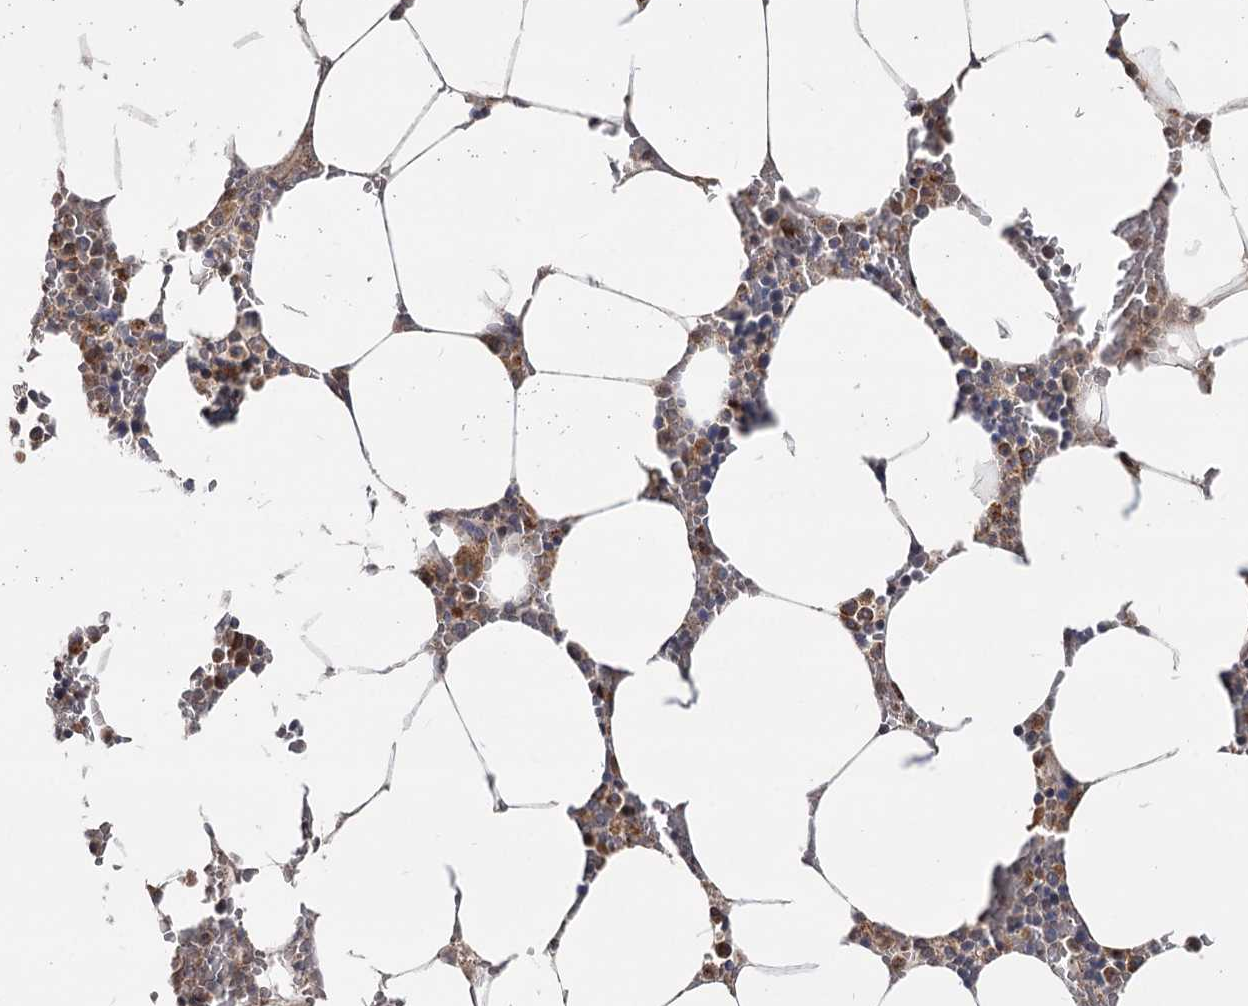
{"staining": {"intensity": "moderate", "quantity": "25%-75%", "location": "cytoplasmic/membranous"}, "tissue": "bone marrow", "cell_type": "Hematopoietic cells", "image_type": "normal", "snomed": [{"axis": "morphology", "description": "Normal tissue, NOS"}, {"axis": "topography", "description": "Bone marrow"}], "caption": "An image showing moderate cytoplasmic/membranous expression in about 25%-75% of hematopoietic cells in unremarkable bone marrow, as visualized by brown immunohistochemical staining.", "gene": "CDC123", "patient": {"sex": "male", "age": 70}}